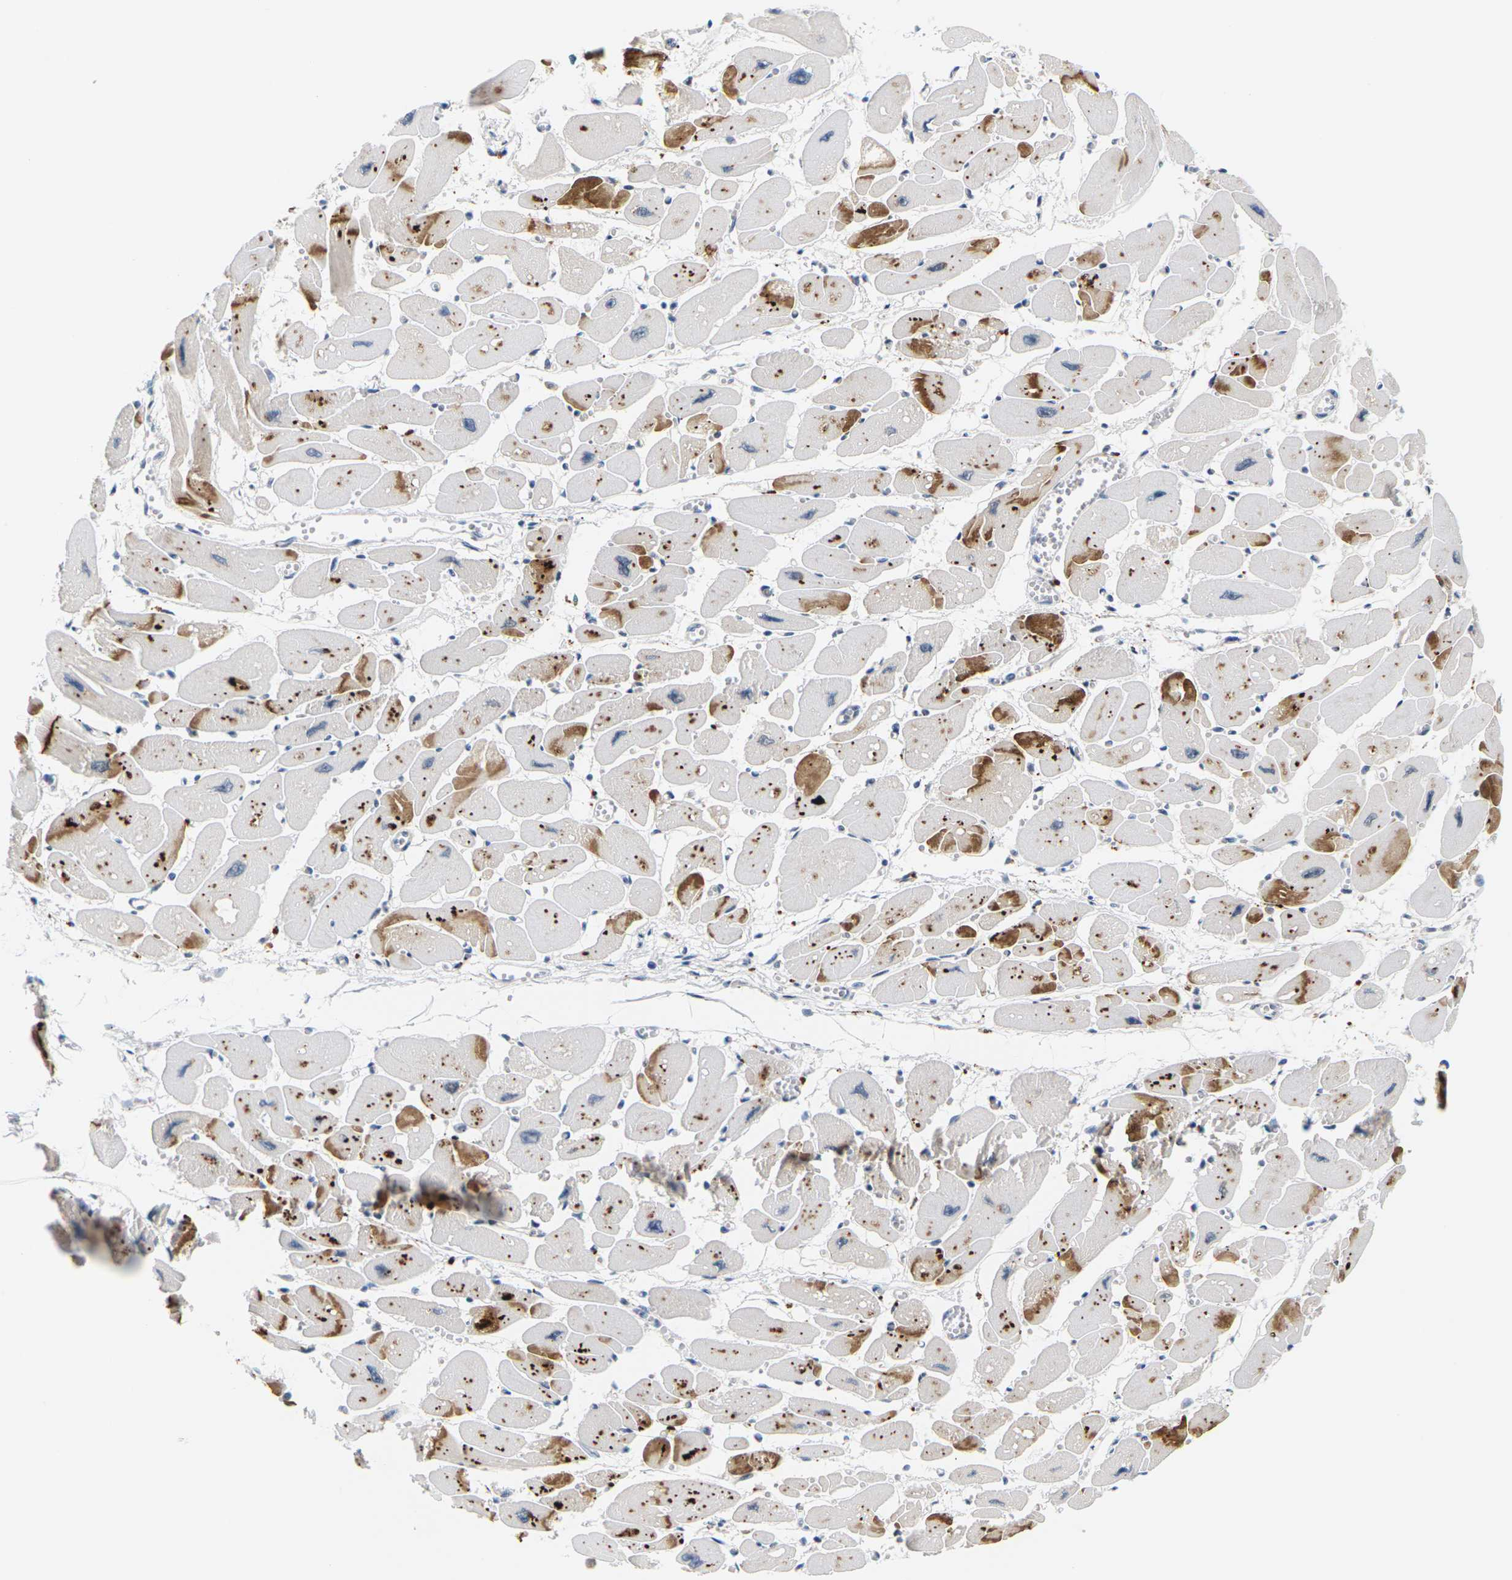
{"staining": {"intensity": "strong", "quantity": "25%-75%", "location": "cytoplasmic/membranous"}, "tissue": "heart muscle", "cell_type": "Cardiomyocytes", "image_type": "normal", "snomed": [{"axis": "morphology", "description": "Normal tissue, NOS"}, {"axis": "topography", "description": "Heart"}], "caption": "Unremarkable heart muscle displays strong cytoplasmic/membranous expression in approximately 25%-75% of cardiomyocytes, visualized by immunohistochemistry. (IHC, brightfield microscopy, high magnification).", "gene": "PKP2", "patient": {"sex": "female", "age": 54}}